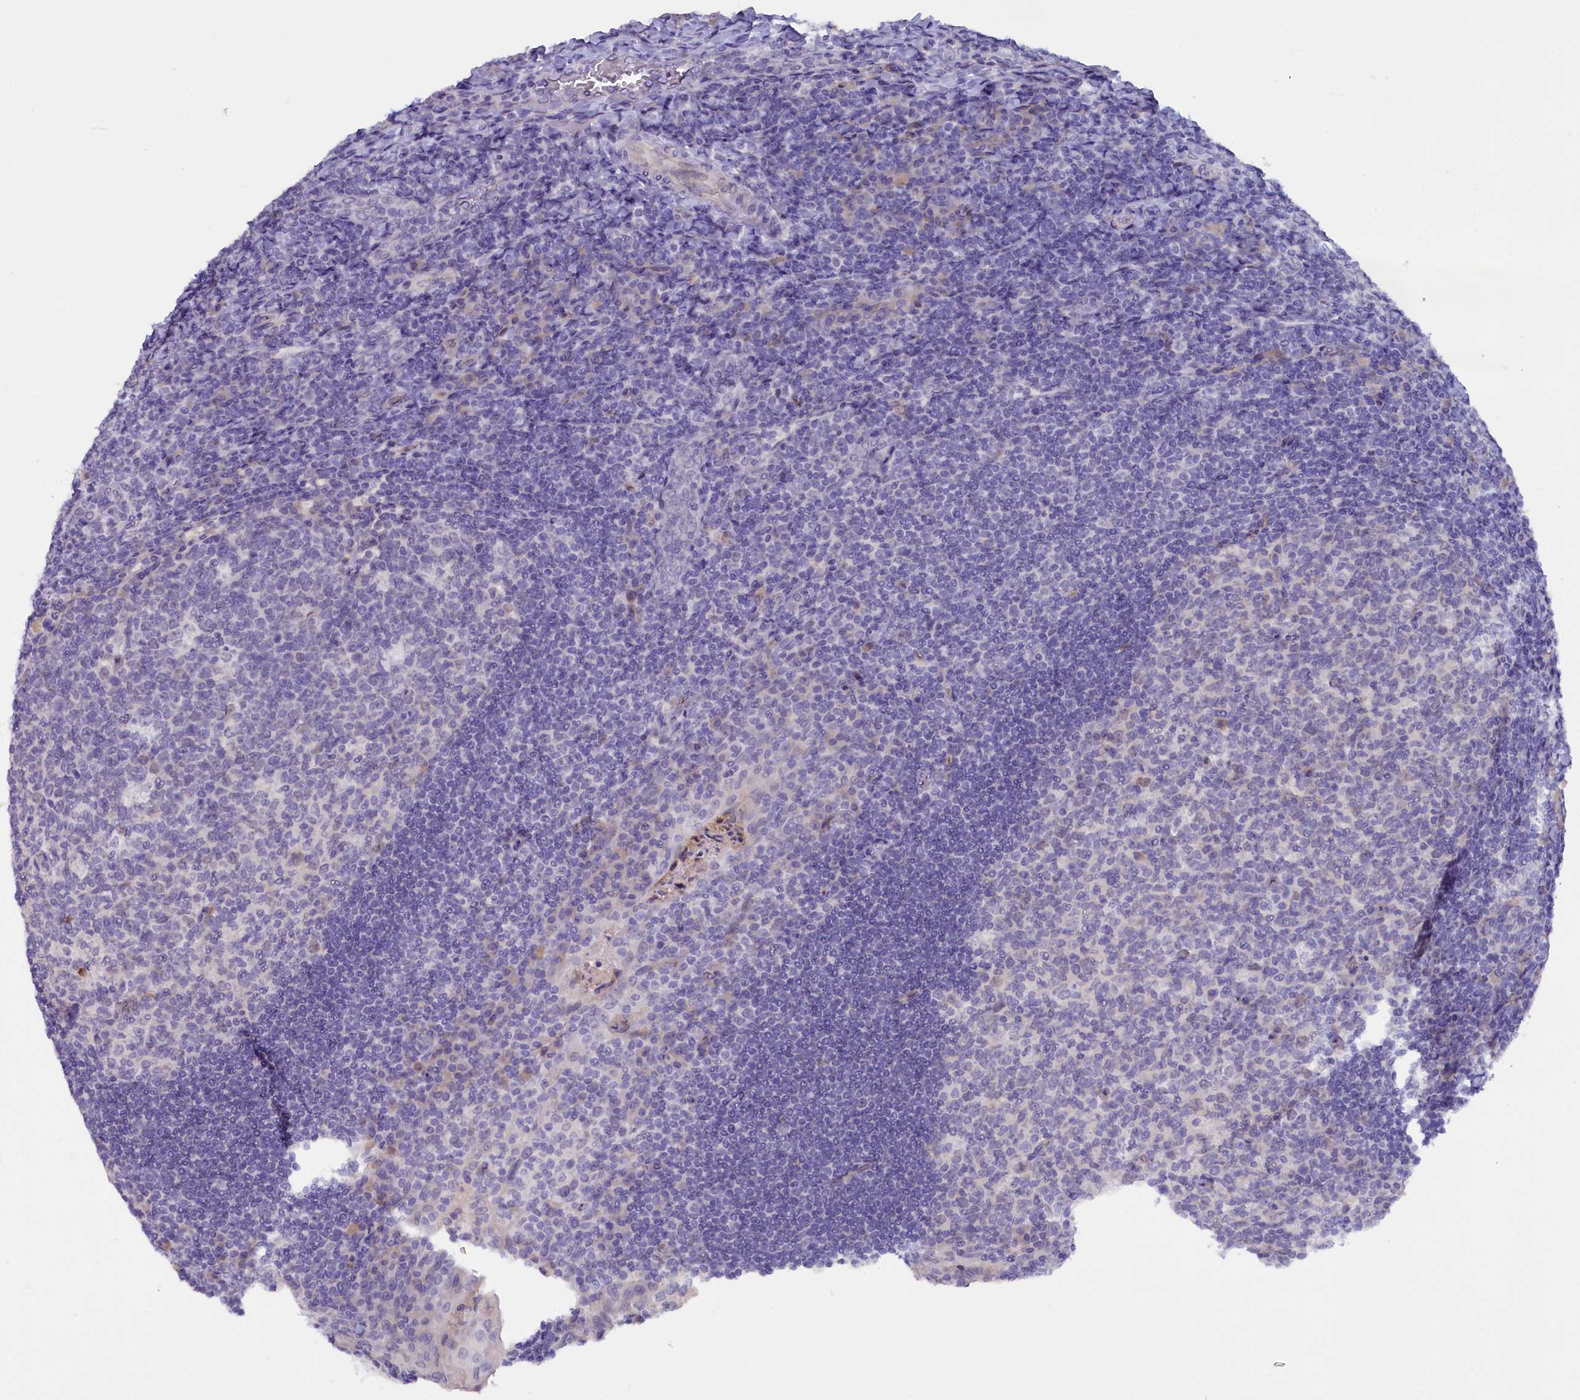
{"staining": {"intensity": "negative", "quantity": "none", "location": "none"}, "tissue": "tonsil", "cell_type": "Germinal center cells", "image_type": "normal", "snomed": [{"axis": "morphology", "description": "Normal tissue, NOS"}, {"axis": "topography", "description": "Tonsil"}], "caption": "Immunohistochemistry of normal tonsil displays no staining in germinal center cells. The staining was performed using DAB to visualize the protein expression in brown, while the nuclei were stained in blue with hematoxylin (Magnification: 20x).", "gene": "ZSWIM4", "patient": {"sex": "male", "age": 17}}